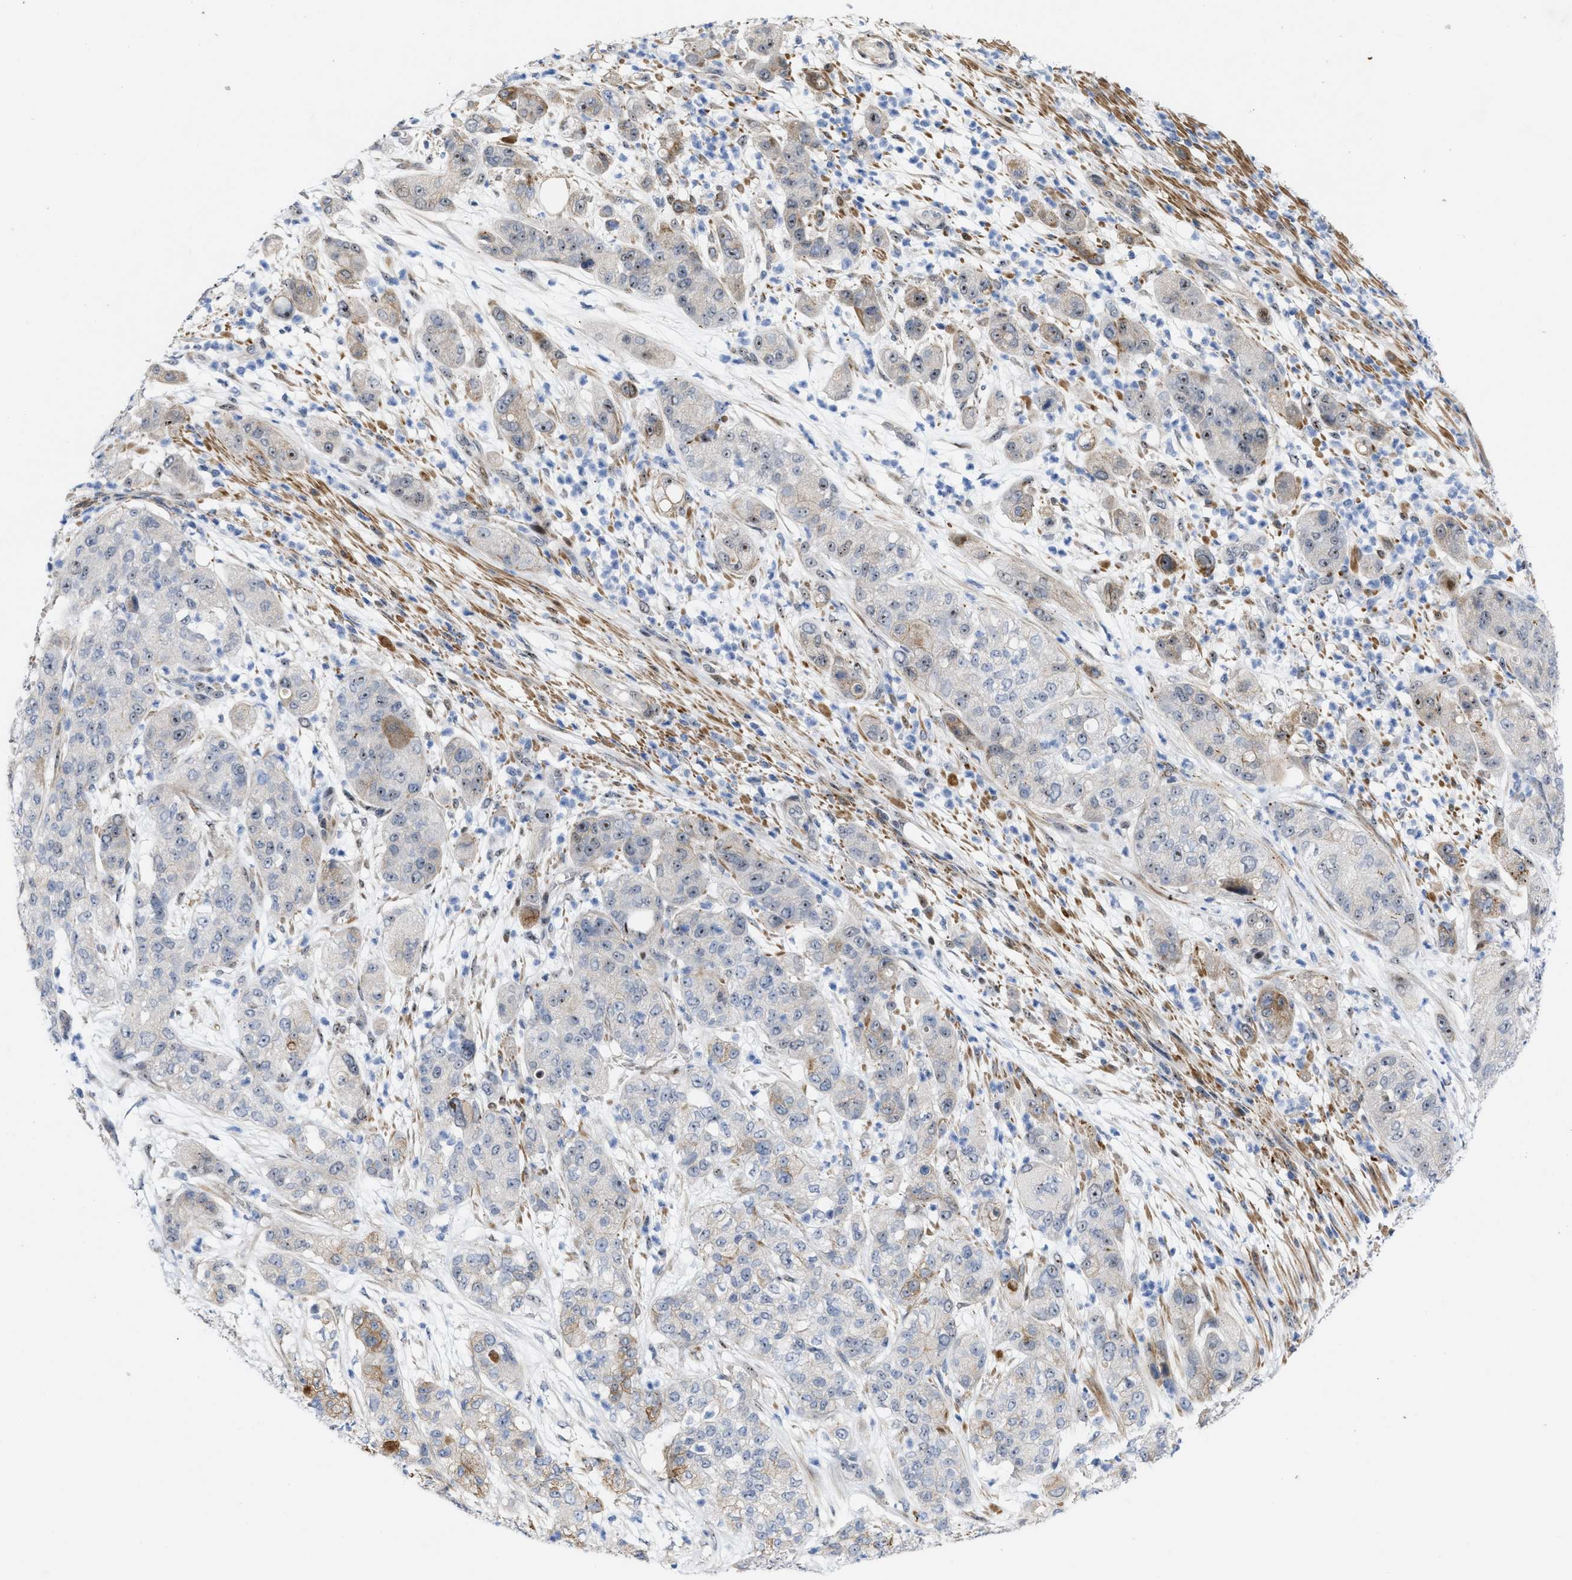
{"staining": {"intensity": "moderate", "quantity": ">75%", "location": "cytoplasmic/membranous,nuclear"}, "tissue": "pancreatic cancer", "cell_type": "Tumor cells", "image_type": "cancer", "snomed": [{"axis": "morphology", "description": "Adenocarcinoma, NOS"}, {"axis": "topography", "description": "Pancreas"}], "caption": "This is an image of immunohistochemistry (IHC) staining of pancreatic cancer, which shows moderate positivity in the cytoplasmic/membranous and nuclear of tumor cells.", "gene": "POLR1F", "patient": {"sex": "female", "age": 78}}